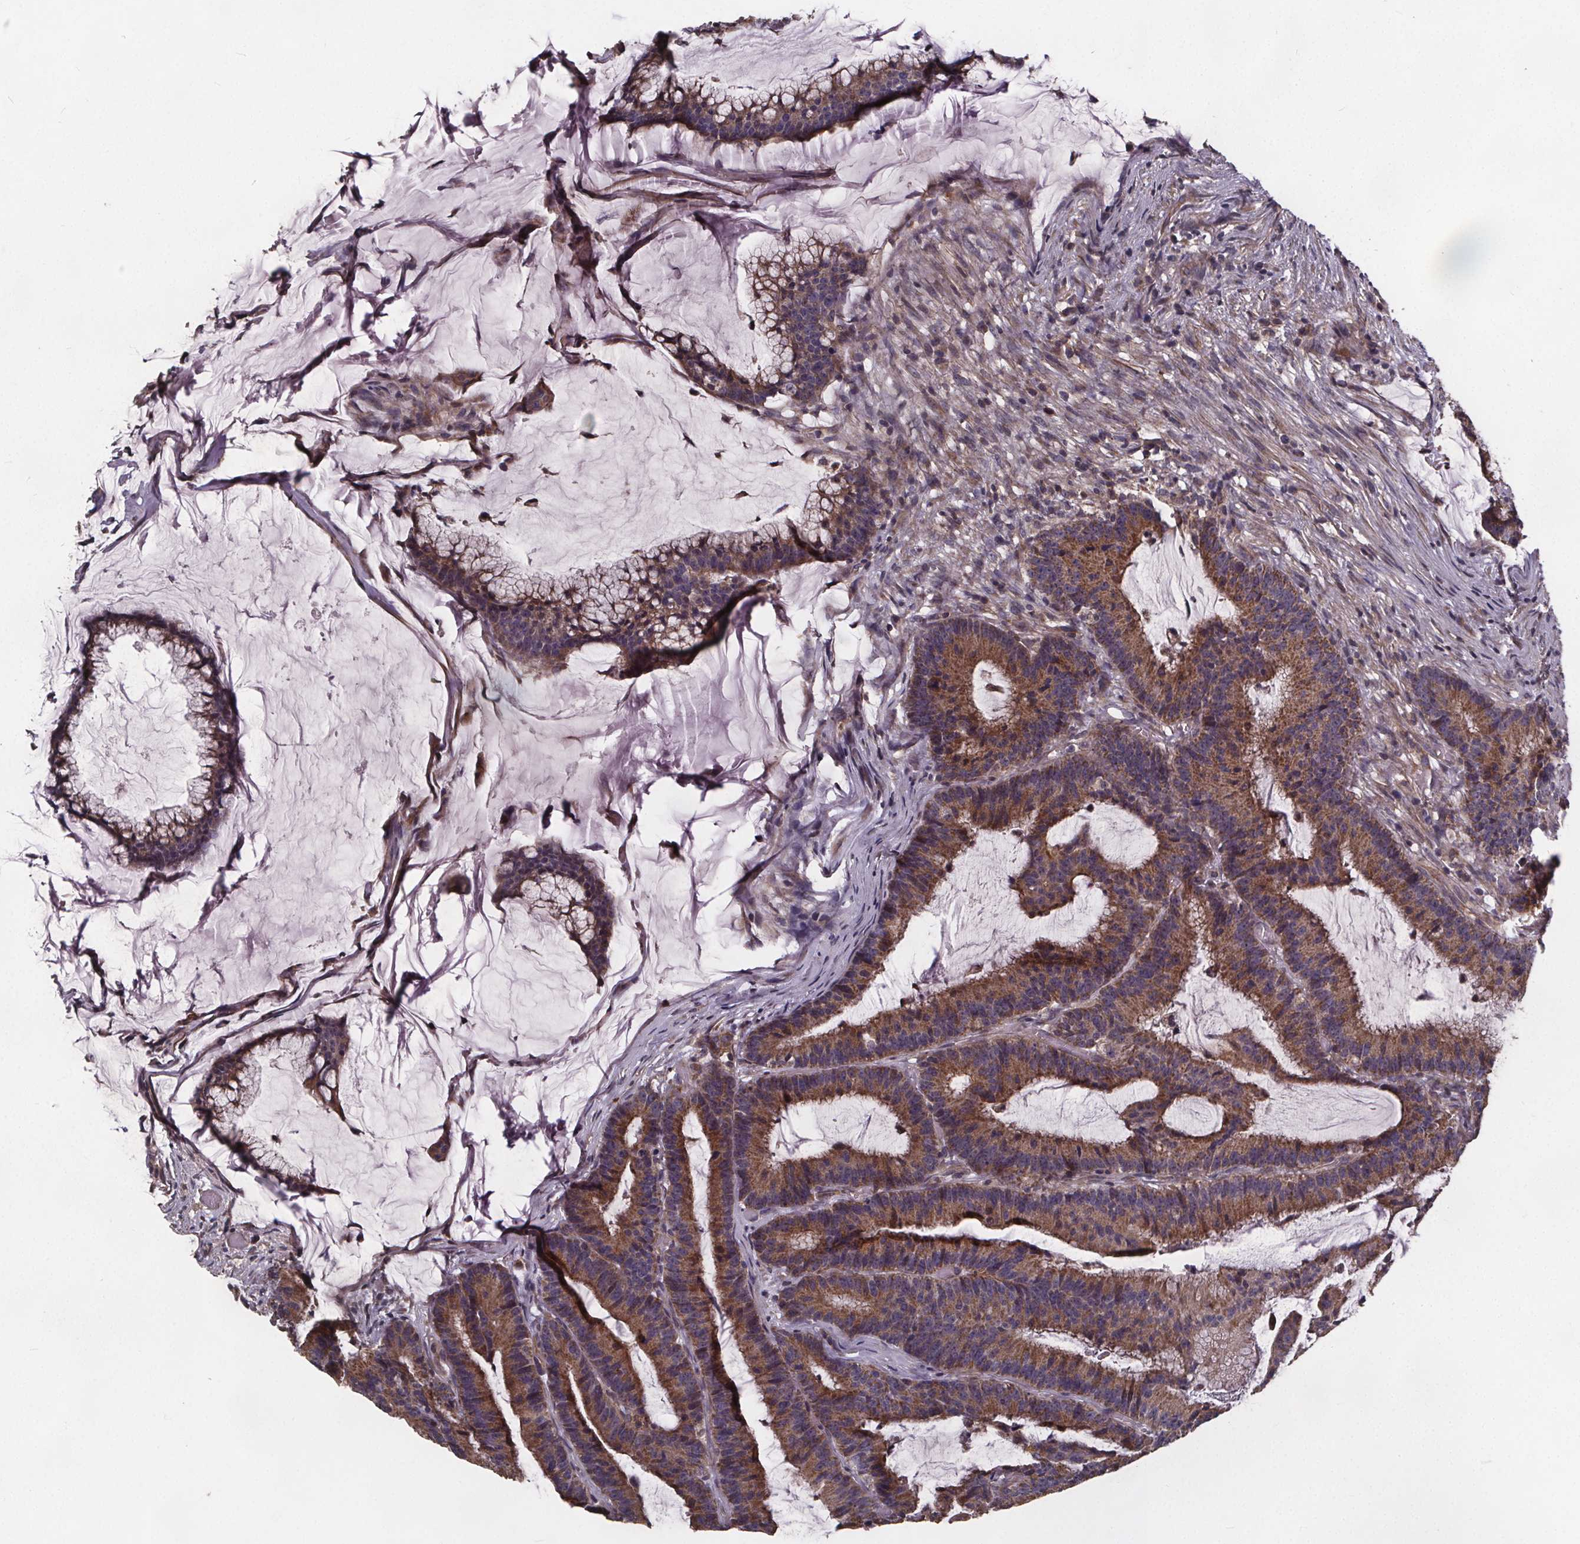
{"staining": {"intensity": "moderate", "quantity": ">75%", "location": "cytoplasmic/membranous"}, "tissue": "colorectal cancer", "cell_type": "Tumor cells", "image_type": "cancer", "snomed": [{"axis": "morphology", "description": "Adenocarcinoma, NOS"}, {"axis": "topography", "description": "Colon"}], "caption": "Tumor cells show moderate cytoplasmic/membranous positivity in approximately >75% of cells in colorectal adenocarcinoma.", "gene": "YME1L1", "patient": {"sex": "female", "age": 78}}